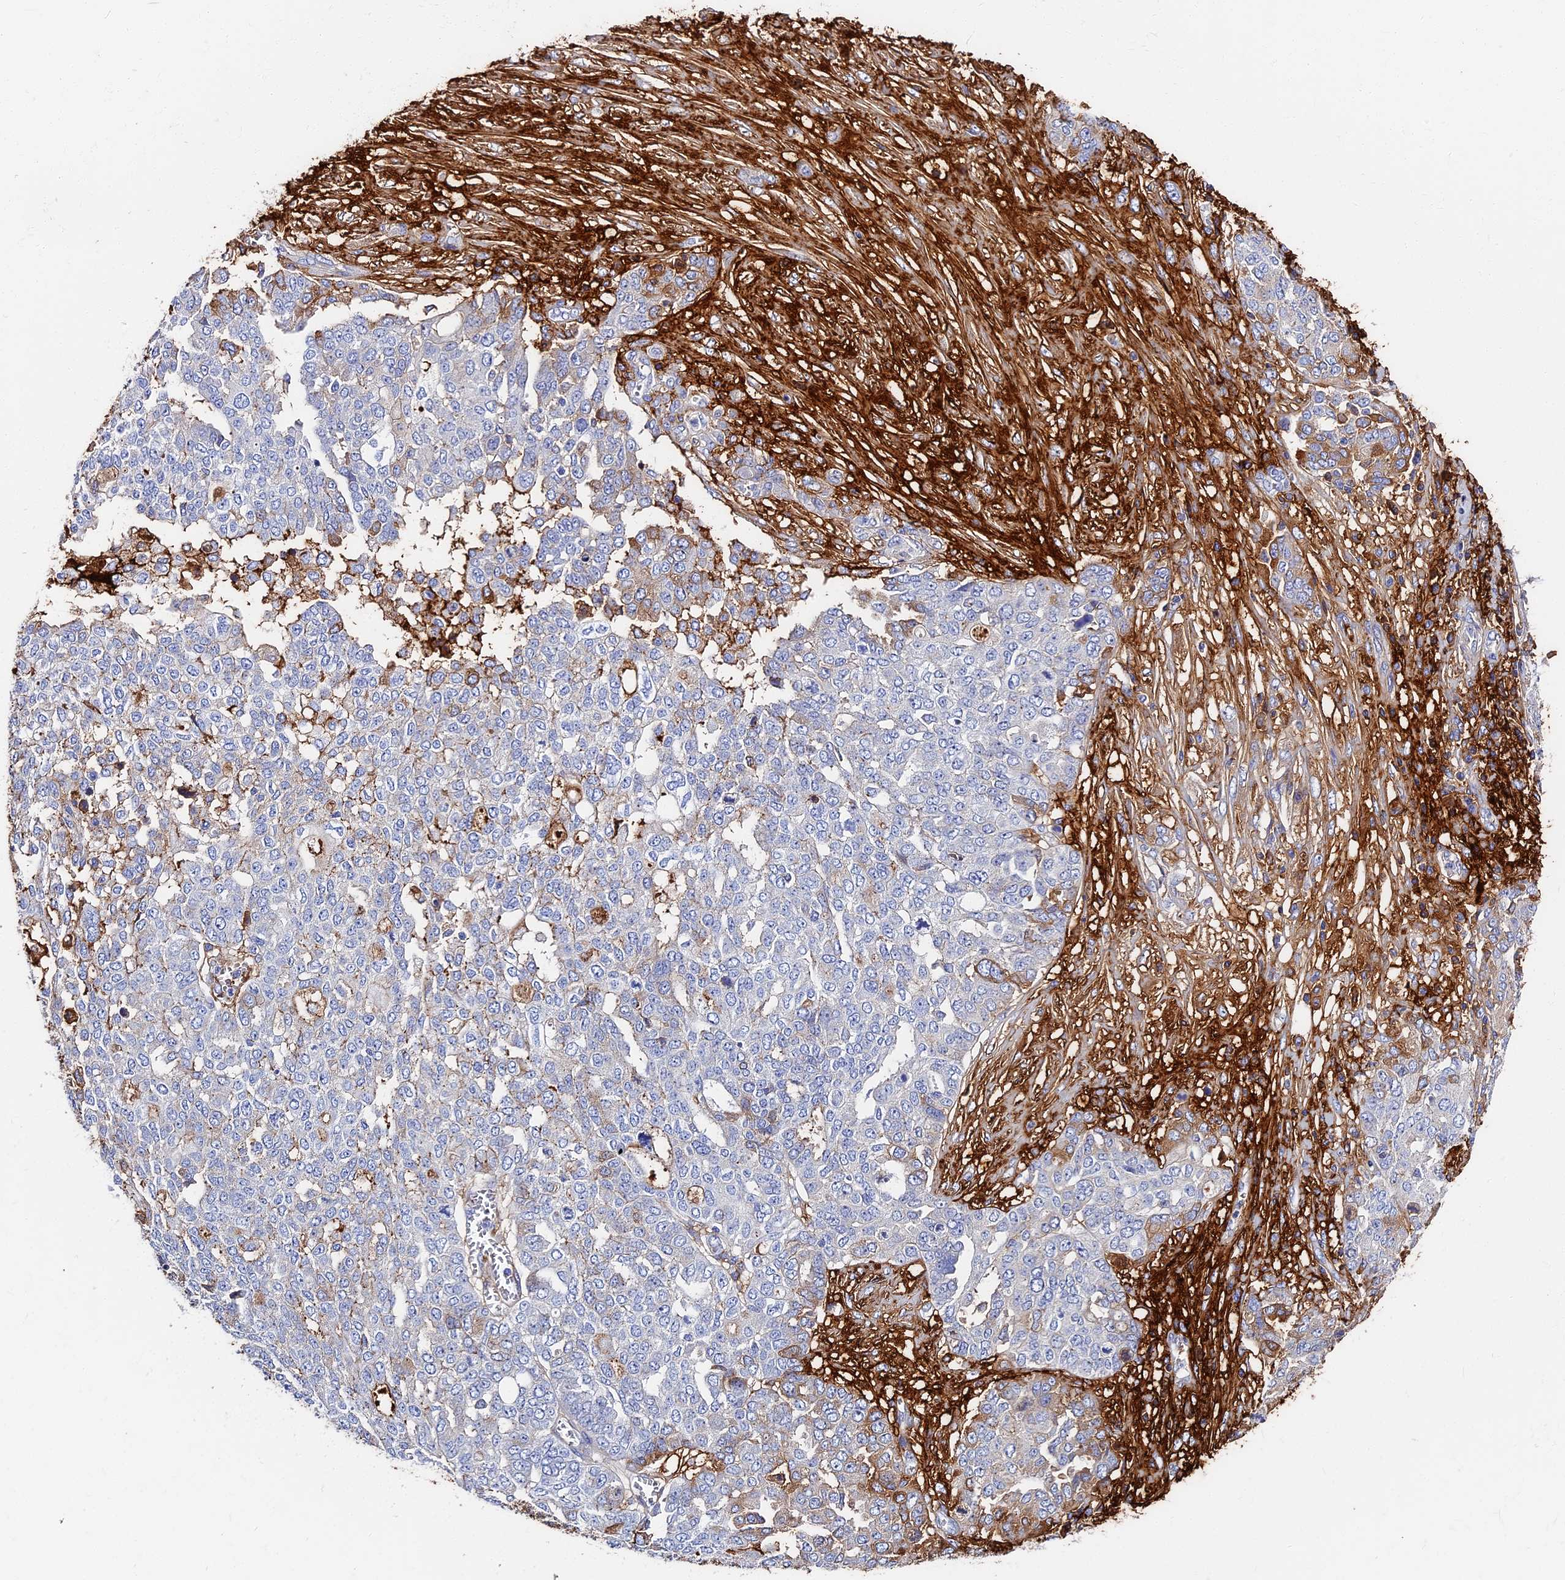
{"staining": {"intensity": "negative", "quantity": "none", "location": "none"}, "tissue": "ovarian cancer", "cell_type": "Tumor cells", "image_type": "cancer", "snomed": [{"axis": "morphology", "description": "Cystadenocarcinoma, serous, NOS"}, {"axis": "topography", "description": "Soft tissue"}, {"axis": "topography", "description": "Ovary"}], "caption": "DAB (3,3'-diaminobenzidine) immunohistochemical staining of serous cystadenocarcinoma (ovarian) exhibits no significant staining in tumor cells.", "gene": "ITIH1", "patient": {"sex": "female", "age": 57}}